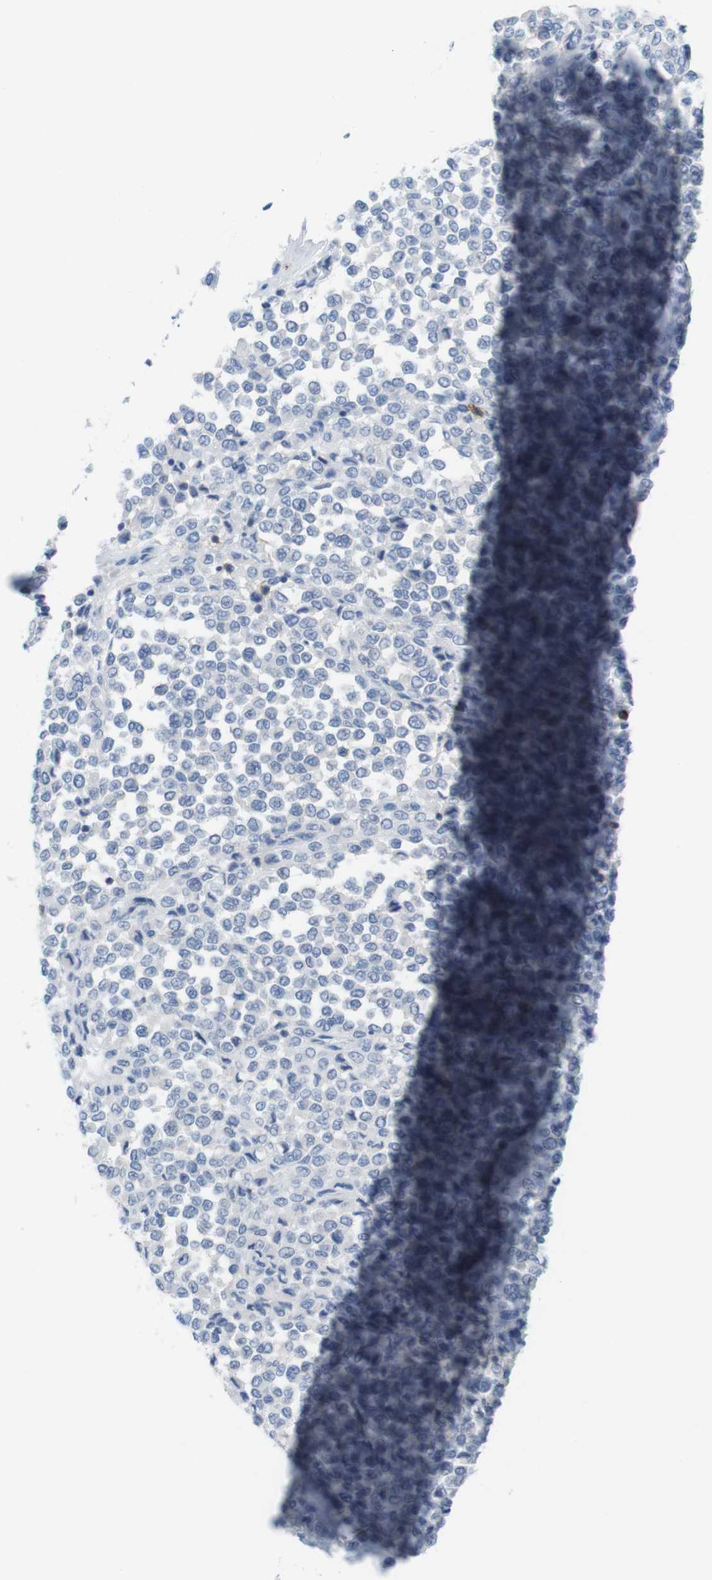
{"staining": {"intensity": "negative", "quantity": "none", "location": "none"}, "tissue": "melanoma", "cell_type": "Tumor cells", "image_type": "cancer", "snomed": [{"axis": "morphology", "description": "Malignant melanoma, Metastatic site"}, {"axis": "topography", "description": "Pancreas"}], "caption": "An immunohistochemistry histopathology image of melanoma is shown. There is no staining in tumor cells of melanoma.", "gene": "CD5", "patient": {"sex": "female", "age": 30}}